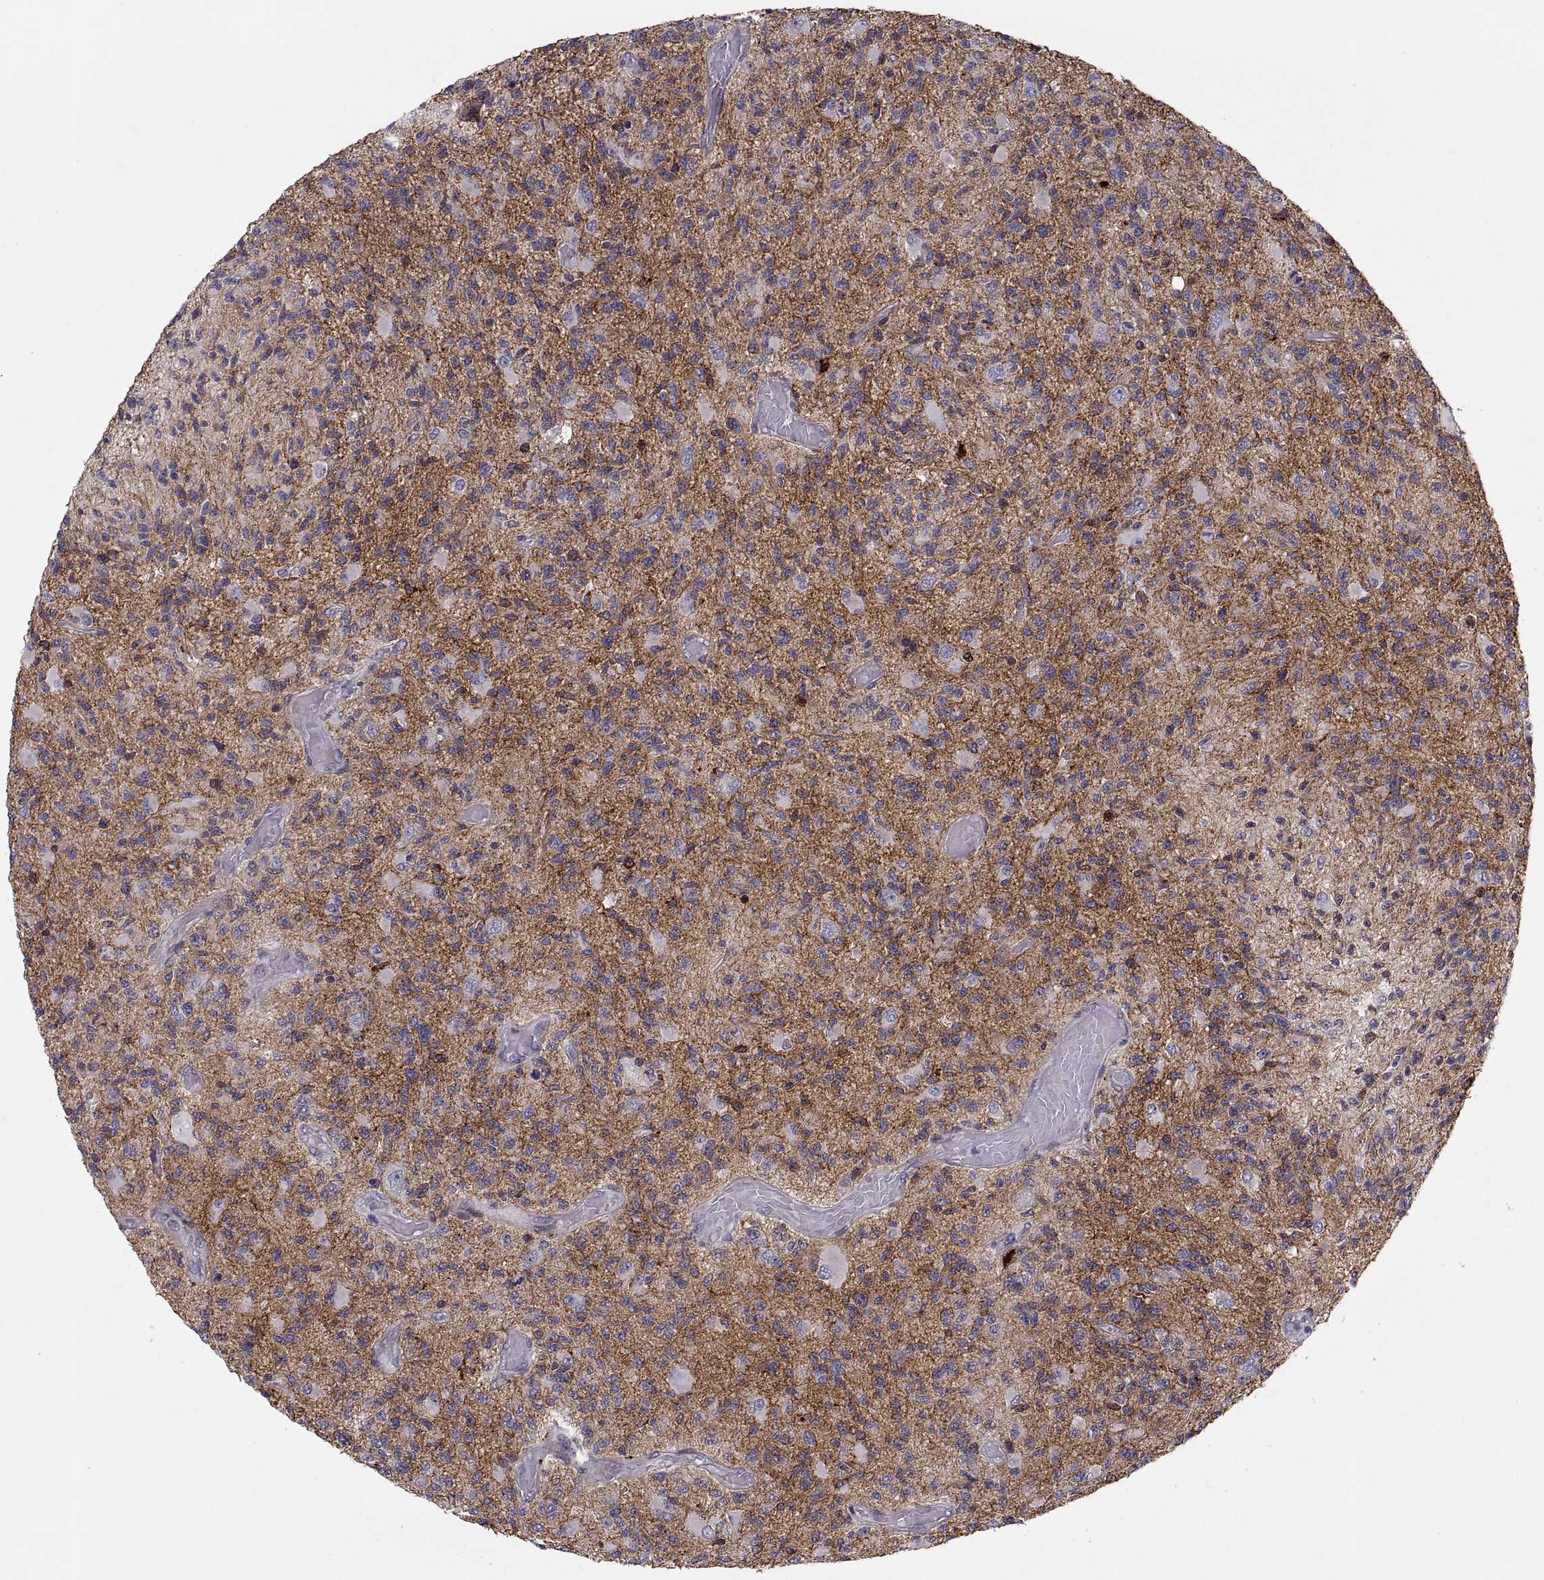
{"staining": {"intensity": "negative", "quantity": "none", "location": "none"}, "tissue": "glioma", "cell_type": "Tumor cells", "image_type": "cancer", "snomed": [{"axis": "morphology", "description": "Glioma, malignant, High grade"}, {"axis": "topography", "description": "Brain"}], "caption": "DAB (3,3'-diaminobenzidine) immunohistochemical staining of malignant glioma (high-grade) shows no significant staining in tumor cells.", "gene": "PTN", "patient": {"sex": "female", "age": 63}}